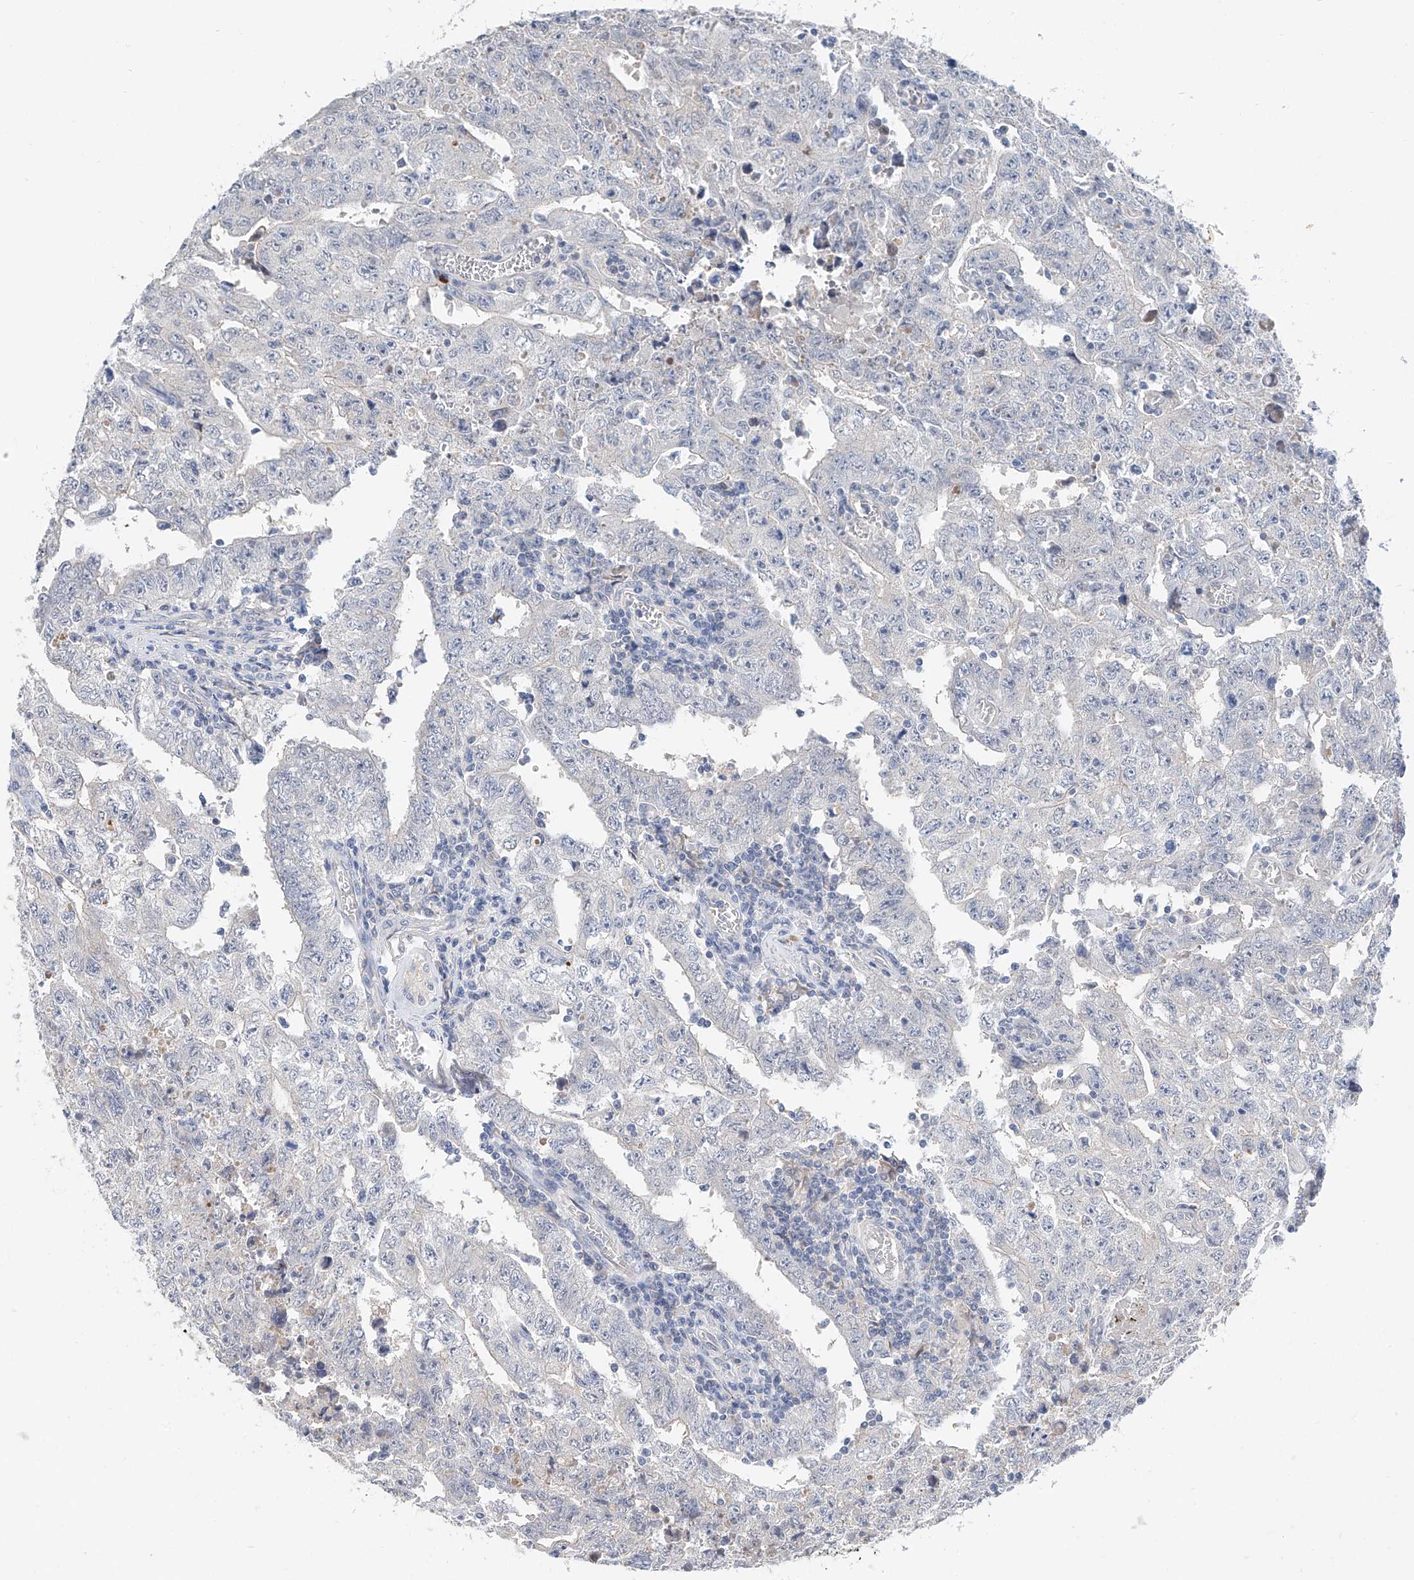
{"staining": {"intensity": "negative", "quantity": "none", "location": "none"}, "tissue": "testis cancer", "cell_type": "Tumor cells", "image_type": "cancer", "snomed": [{"axis": "morphology", "description": "Carcinoma, Embryonal, NOS"}, {"axis": "topography", "description": "Testis"}], "caption": "High power microscopy image of an IHC micrograph of testis cancer, revealing no significant positivity in tumor cells.", "gene": "FUCA2", "patient": {"sex": "male", "age": 26}}